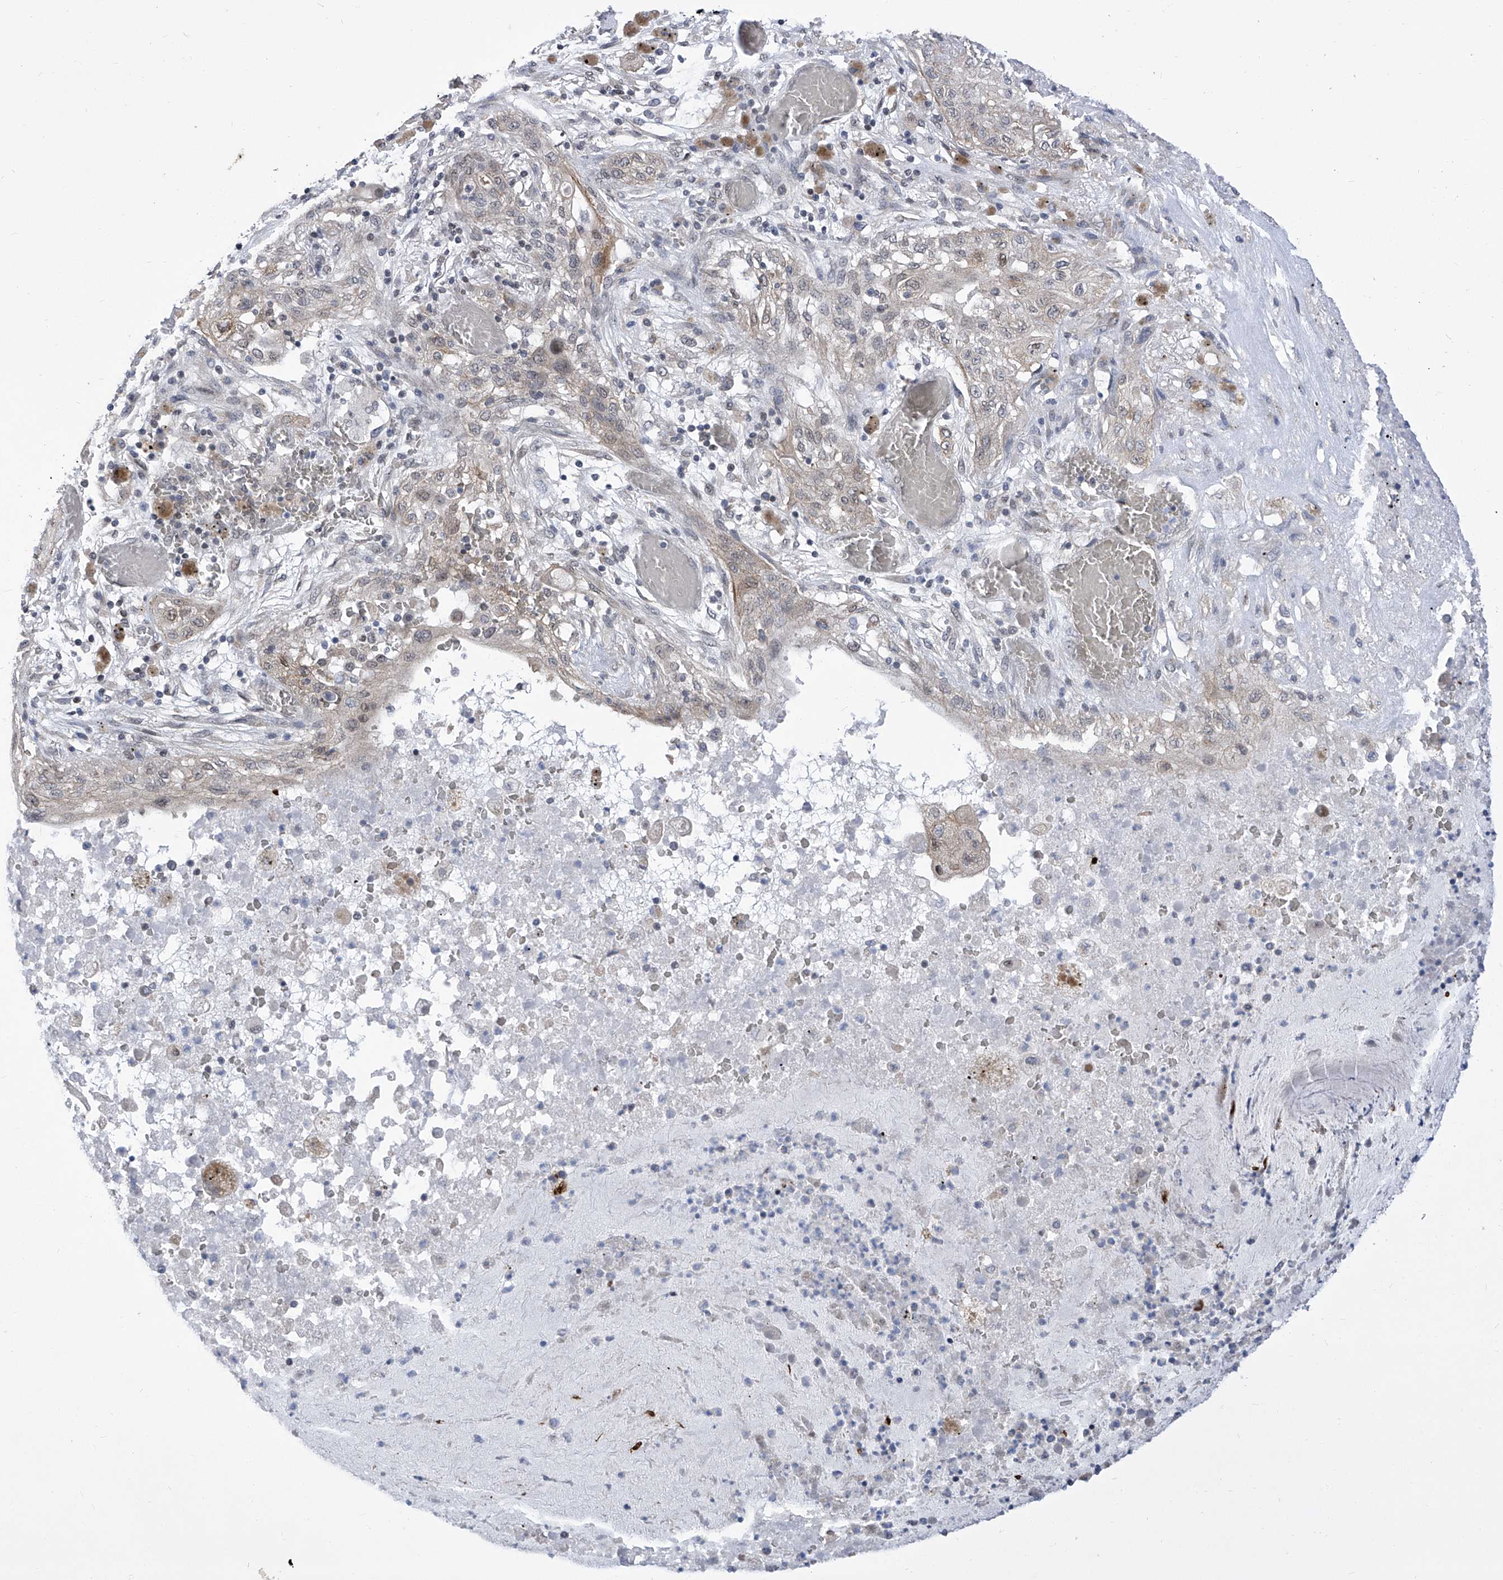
{"staining": {"intensity": "weak", "quantity": "<25%", "location": "nuclear"}, "tissue": "lung cancer", "cell_type": "Tumor cells", "image_type": "cancer", "snomed": [{"axis": "morphology", "description": "Squamous cell carcinoma, NOS"}, {"axis": "topography", "description": "Lung"}], "caption": "IHC photomicrograph of neoplastic tissue: human squamous cell carcinoma (lung) stained with DAB (3,3'-diaminobenzidine) reveals no significant protein positivity in tumor cells.", "gene": "CETN2", "patient": {"sex": "female", "age": 47}}